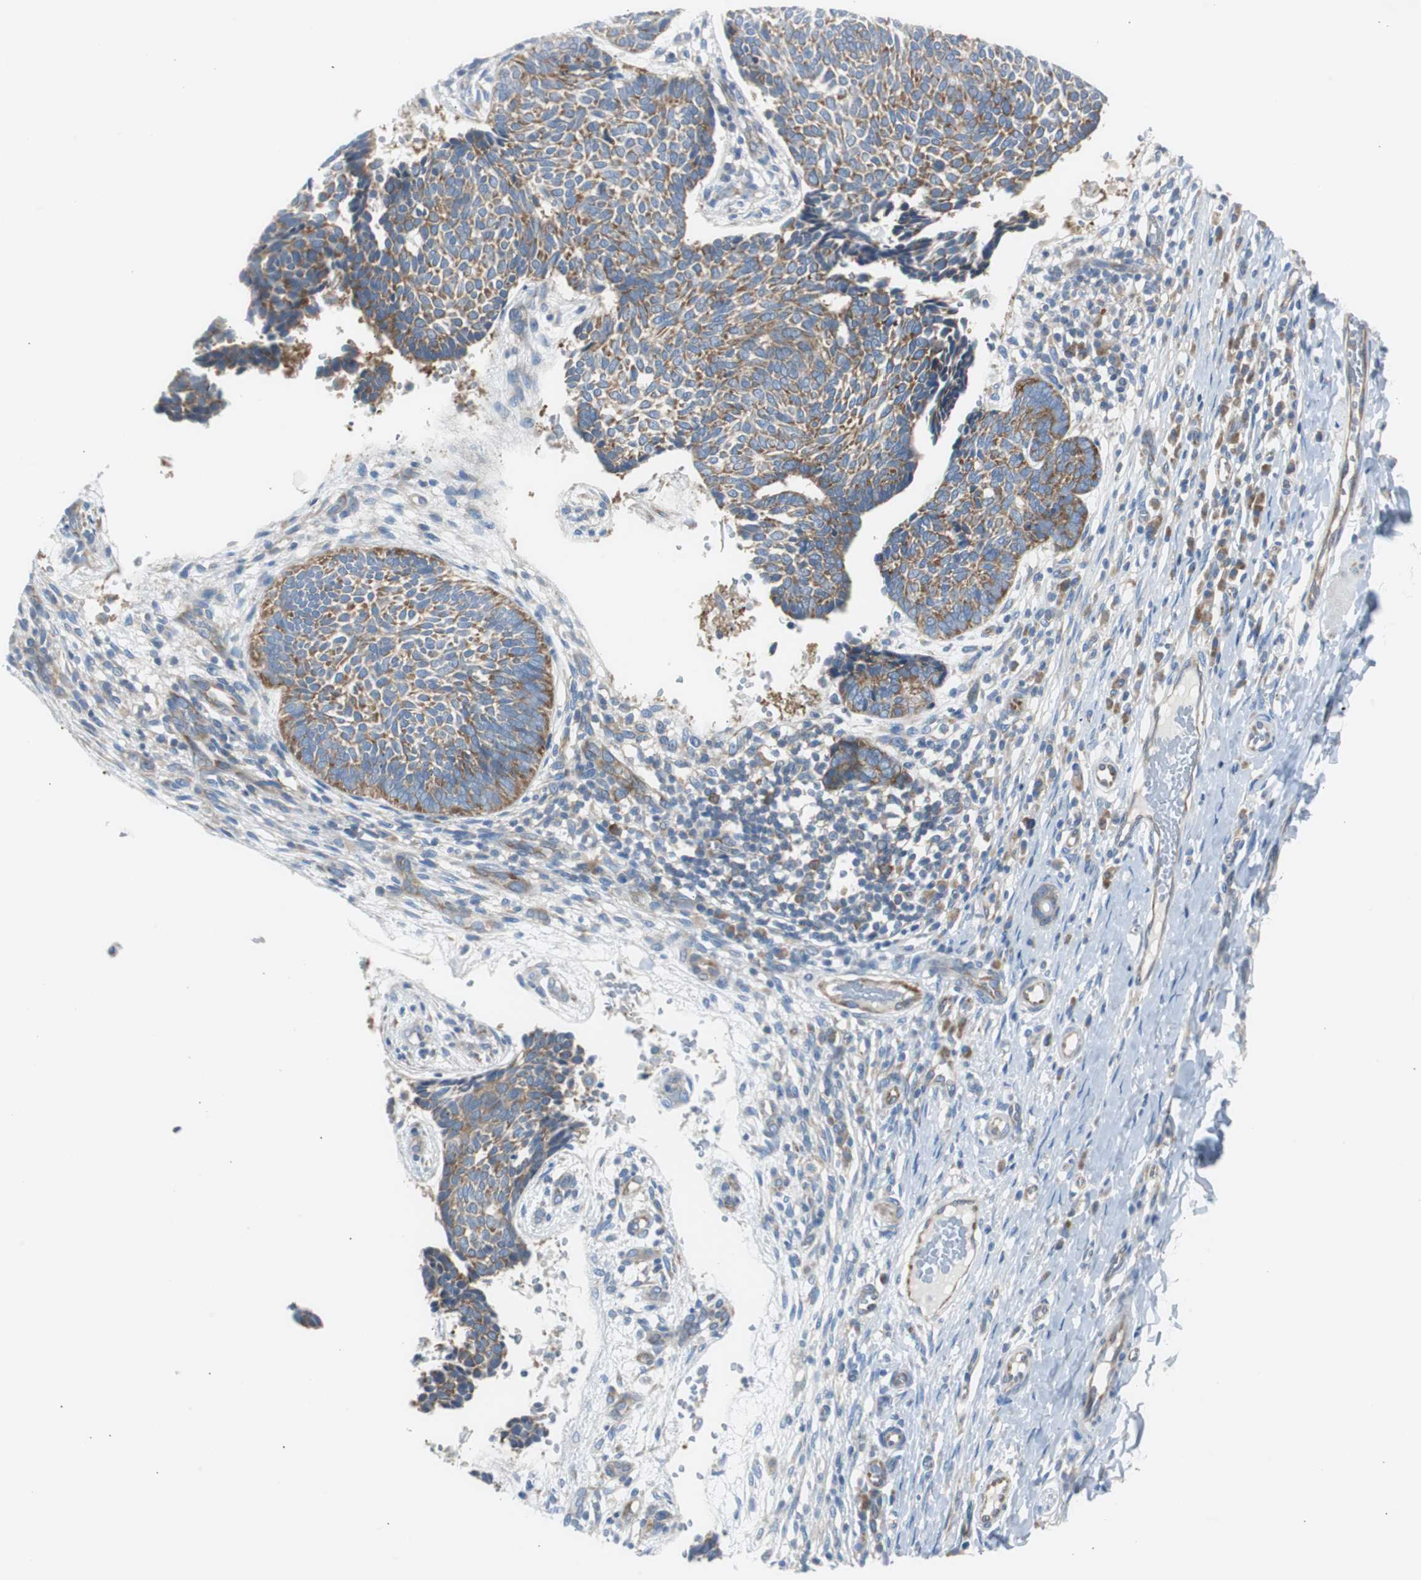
{"staining": {"intensity": "moderate", "quantity": ">75%", "location": "cytoplasmic/membranous"}, "tissue": "skin cancer", "cell_type": "Tumor cells", "image_type": "cancer", "snomed": [{"axis": "morphology", "description": "Normal tissue, NOS"}, {"axis": "morphology", "description": "Basal cell carcinoma"}, {"axis": "topography", "description": "Skin"}], "caption": "Skin basal cell carcinoma stained with DAB immunohistochemistry (IHC) shows medium levels of moderate cytoplasmic/membranous expression in about >75% of tumor cells. (DAB (3,3'-diaminobenzidine) = brown stain, brightfield microscopy at high magnification).", "gene": "RPS12", "patient": {"sex": "male", "age": 87}}